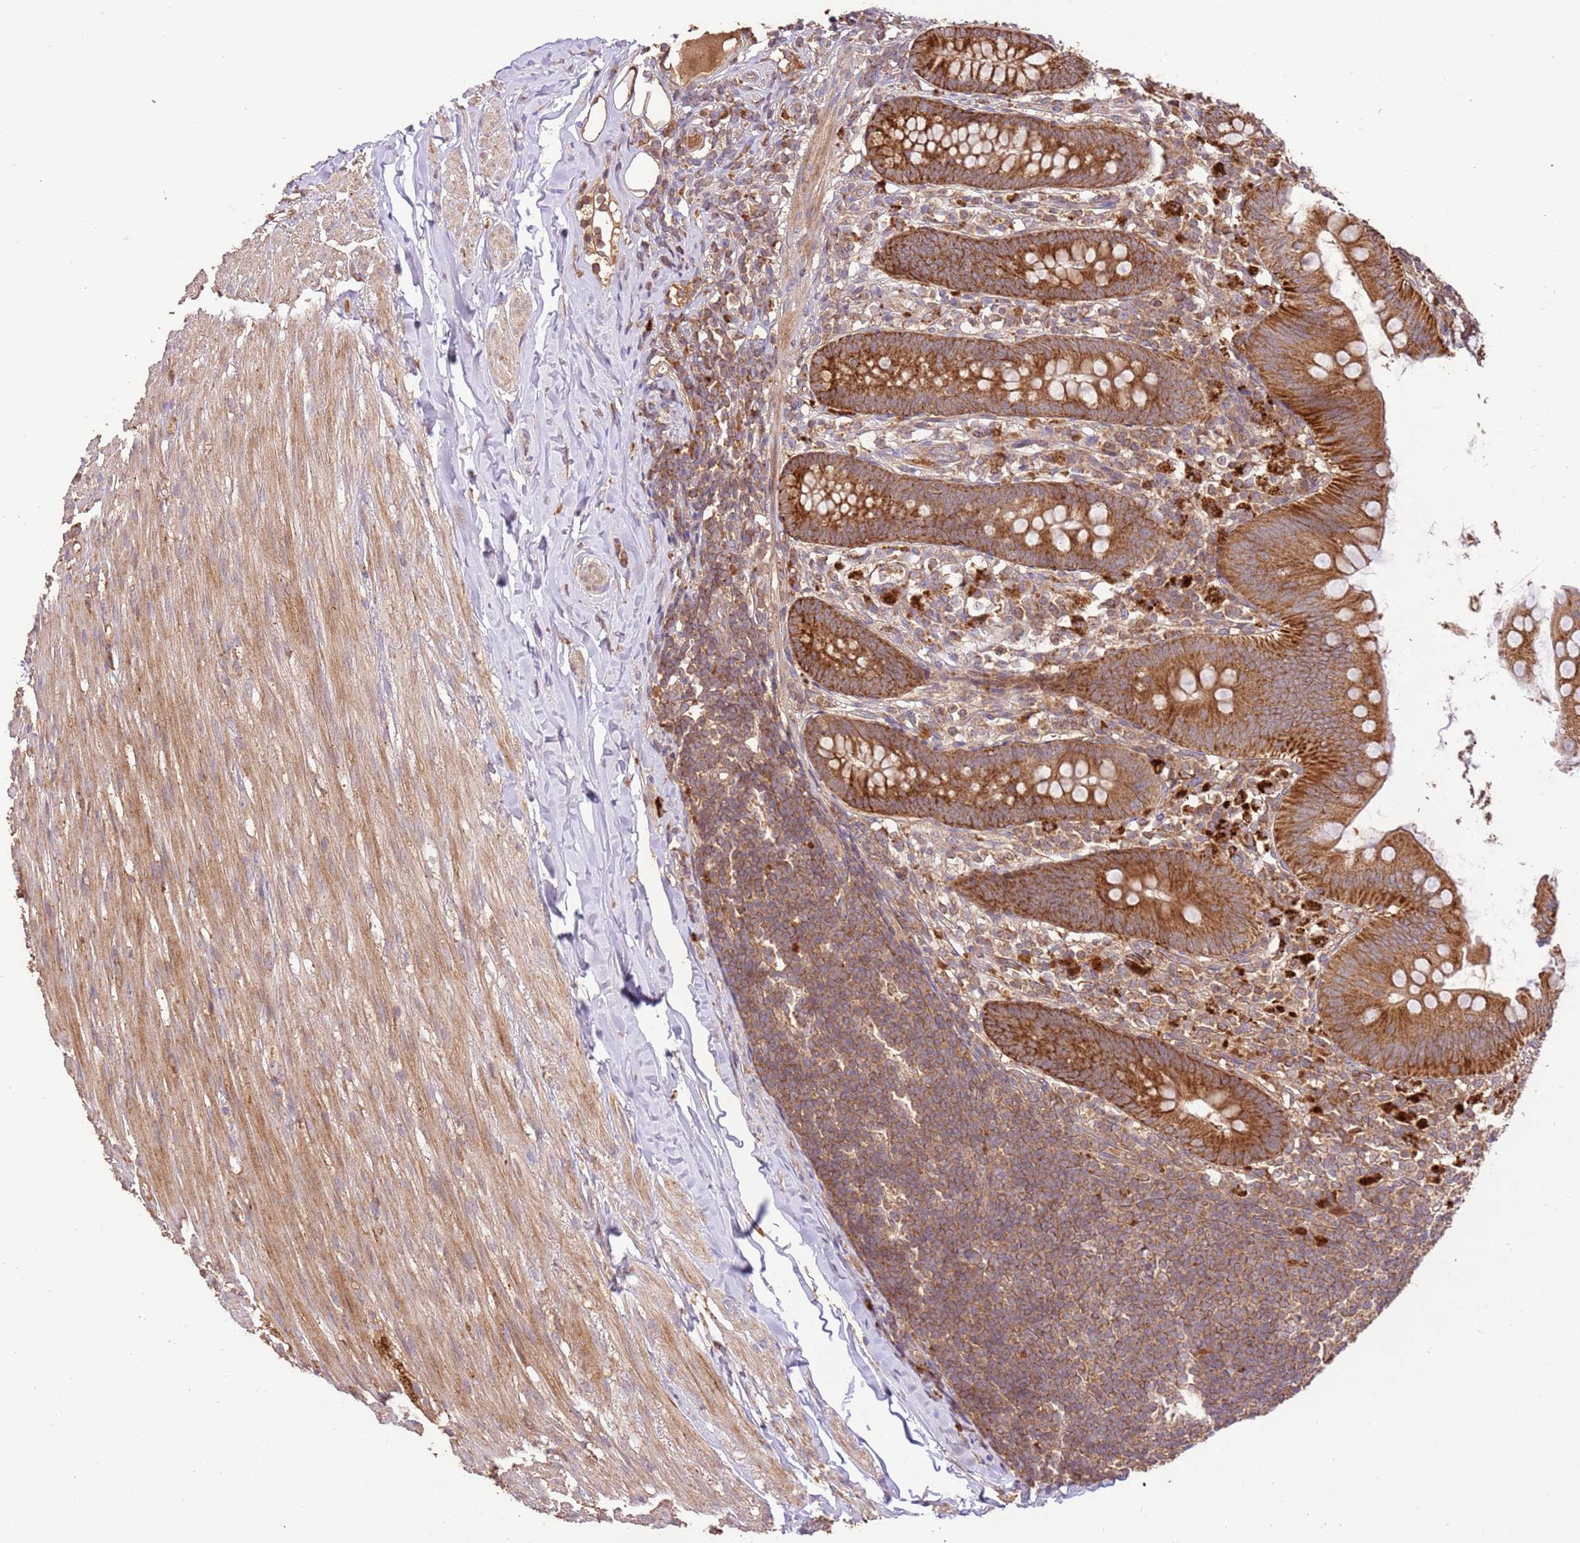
{"staining": {"intensity": "strong", "quantity": ">75%", "location": "cytoplasmic/membranous"}, "tissue": "appendix", "cell_type": "Glandular cells", "image_type": "normal", "snomed": [{"axis": "morphology", "description": "Normal tissue, NOS"}, {"axis": "topography", "description": "Appendix"}], "caption": "Appendix was stained to show a protein in brown. There is high levels of strong cytoplasmic/membranous expression in about >75% of glandular cells. Immunohistochemistry (ihc) stains the protein of interest in brown and the nuclei are stained blue.", "gene": "LRRC28", "patient": {"sex": "female", "age": 62}}